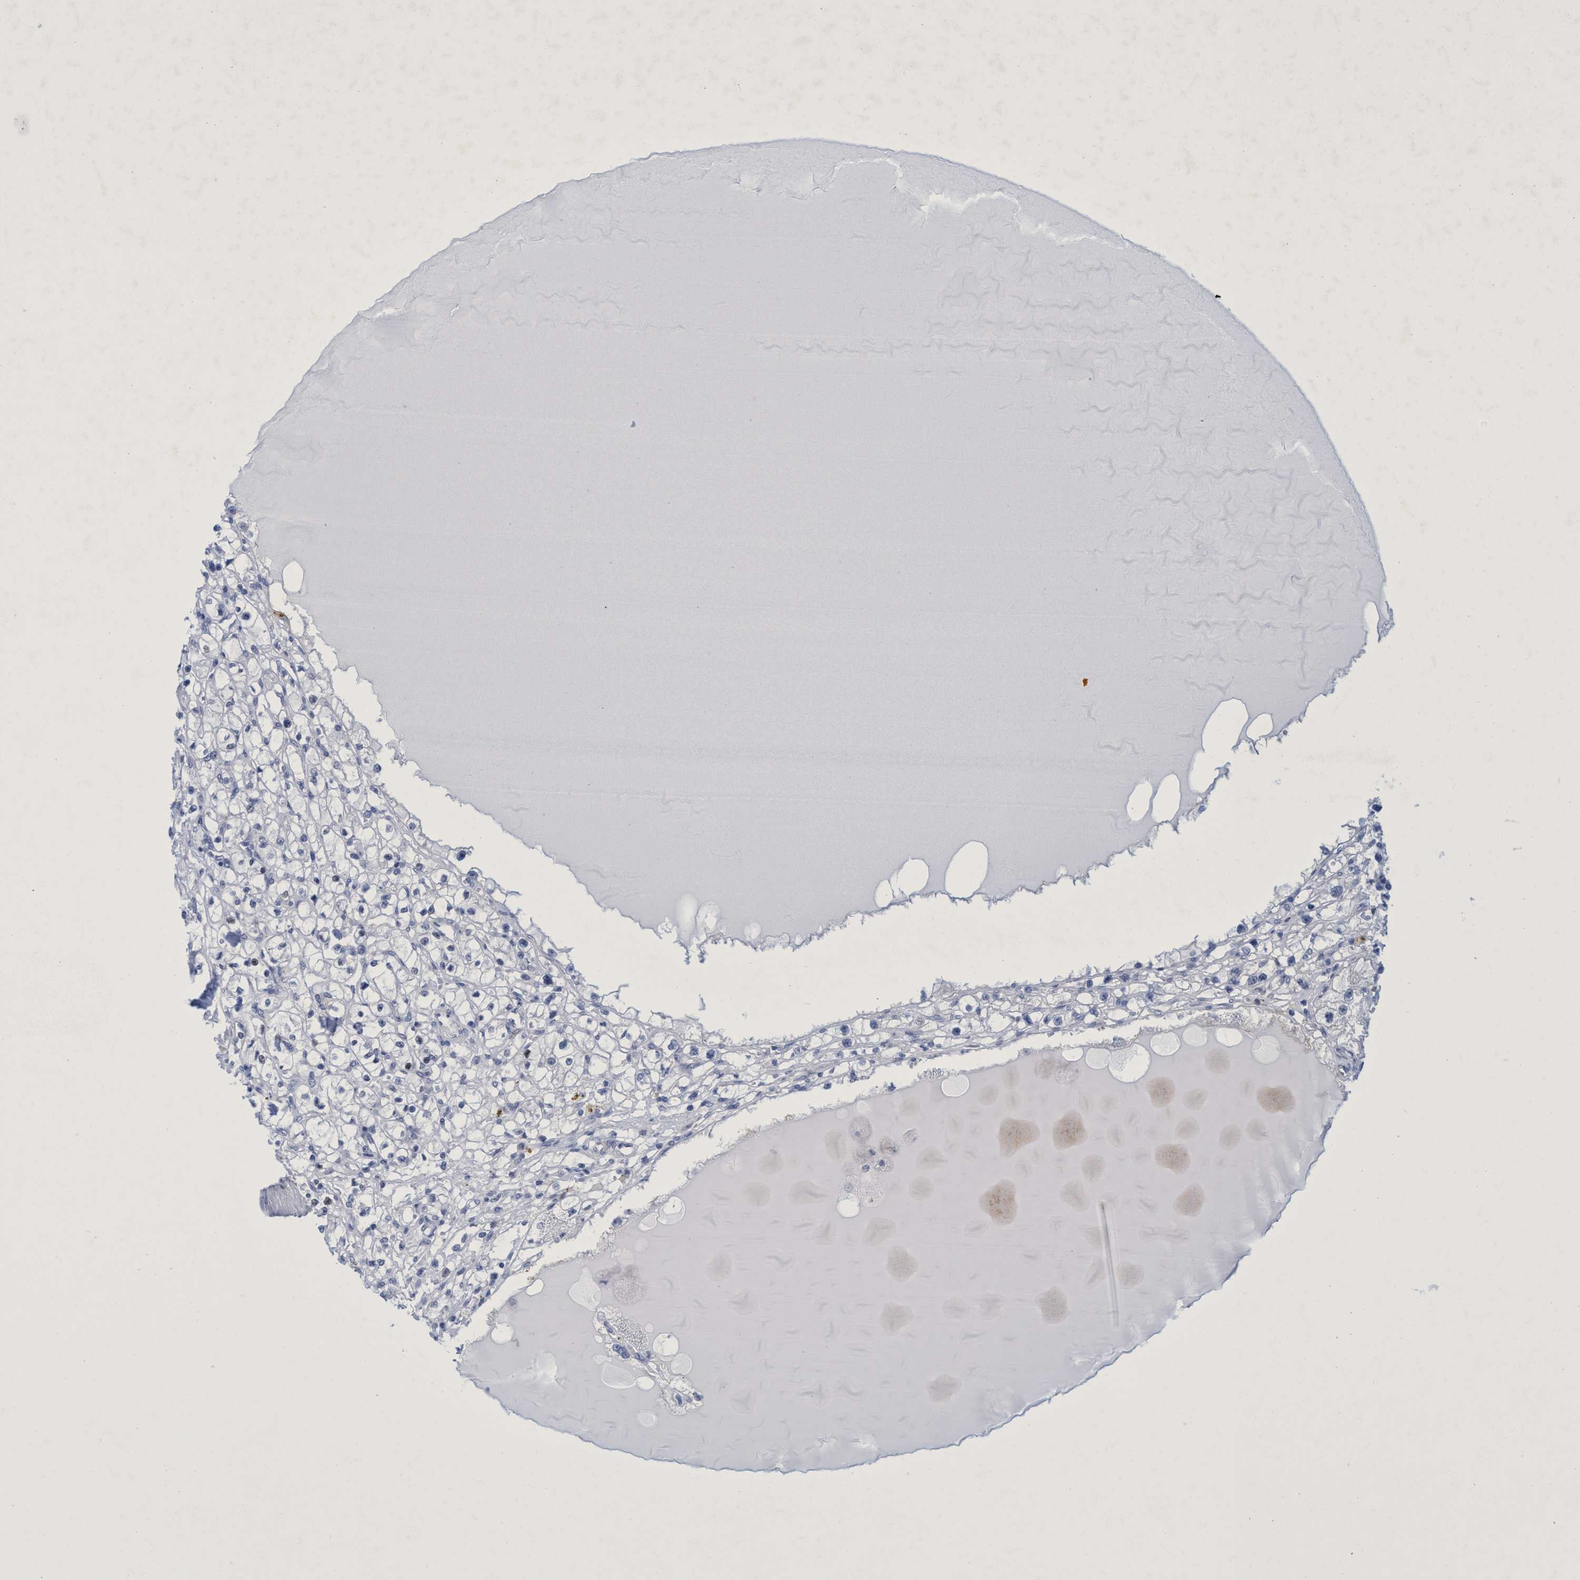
{"staining": {"intensity": "negative", "quantity": "none", "location": "none"}, "tissue": "renal cancer", "cell_type": "Tumor cells", "image_type": "cancer", "snomed": [{"axis": "morphology", "description": "Adenocarcinoma, NOS"}, {"axis": "topography", "description": "Kidney"}], "caption": "High magnification brightfield microscopy of renal cancer stained with DAB (3,3'-diaminobenzidine) (brown) and counterstained with hematoxylin (blue): tumor cells show no significant expression. (DAB (3,3'-diaminobenzidine) immunohistochemistry (IHC), high magnification).", "gene": "R3HCC1", "patient": {"sex": "male", "age": 56}}